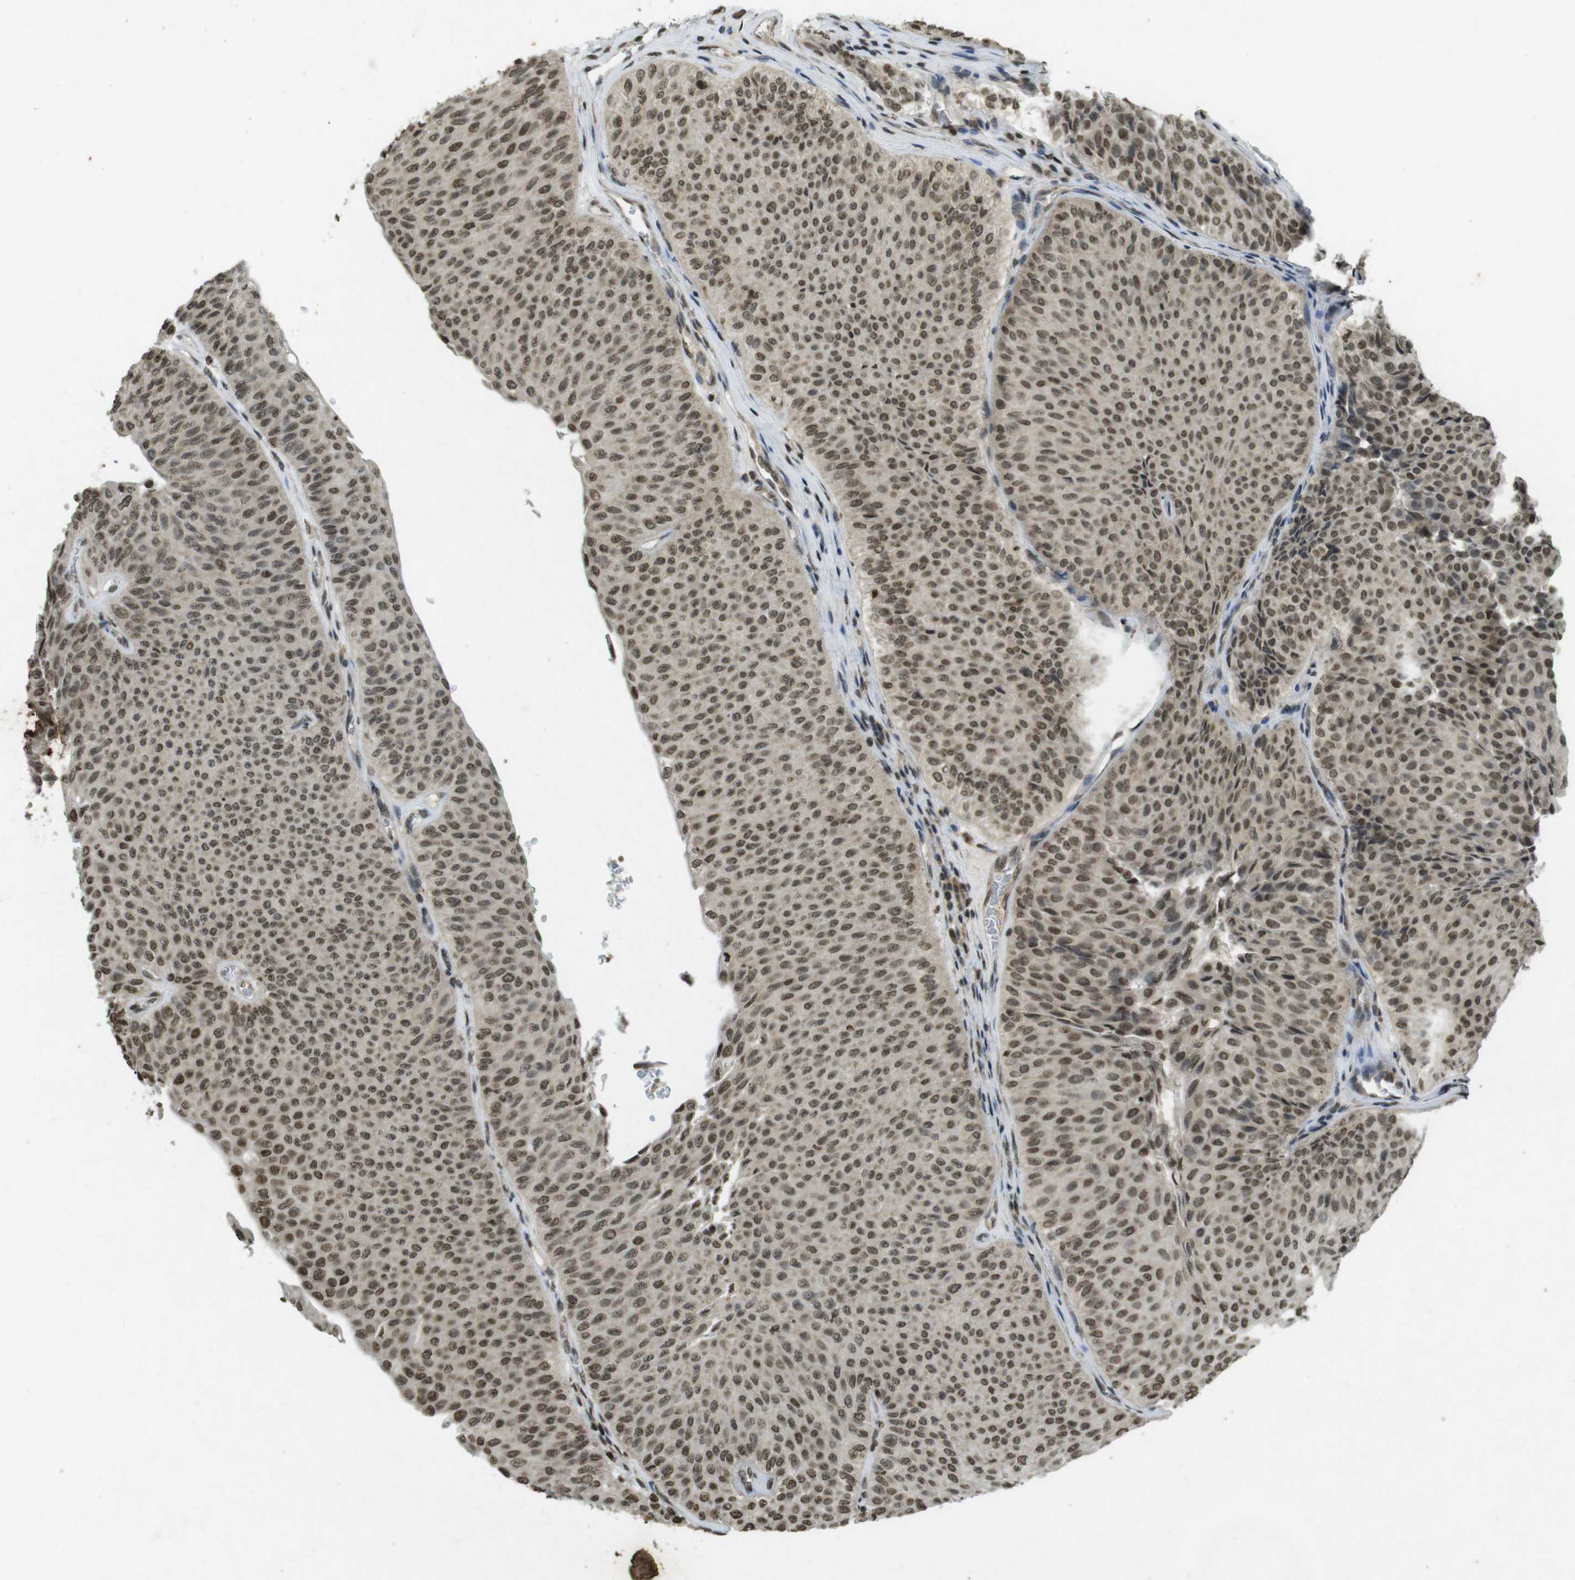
{"staining": {"intensity": "moderate", "quantity": ">75%", "location": "nuclear"}, "tissue": "urothelial cancer", "cell_type": "Tumor cells", "image_type": "cancer", "snomed": [{"axis": "morphology", "description": "Urothelial carcinoma, Low grade"}, {"axis": "topography", "description": "Urinary bladder"}], "caption": "About >75% of tumor cells in human urothelial cancer exhibit moderate nuclear protein expression as visualized by brown immunohistochemical staining.", "gene": "ORC4", "patient": {"sex": "male", "age": 78}}